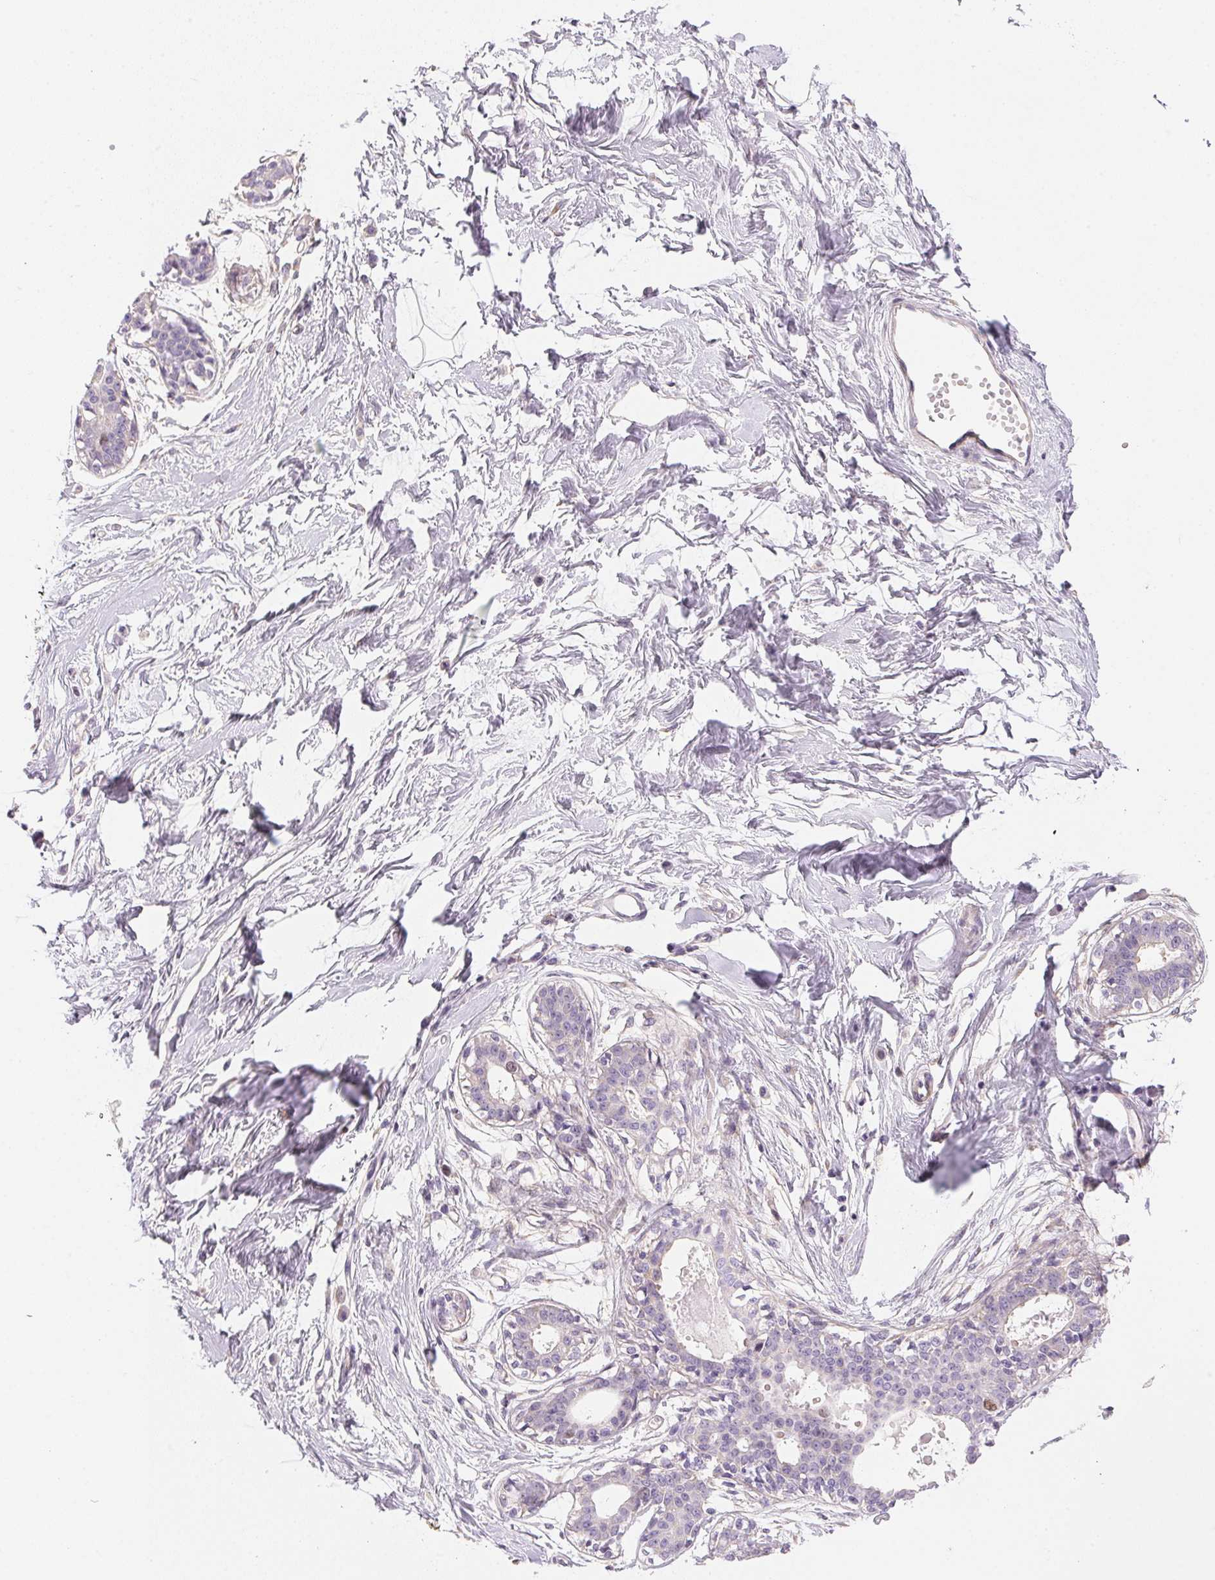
{"staining": {"intensity": "negative", "quantity": "none", "location": "none"}, "tissue": "breast", "cell_type": "Adipocytes", "image_type": "normal", "snomed": [{"axis": "morphology", "description": "Normal tissue, NOS"}, {"axis": "topography", "description": "Breast"}], "caption": "High magnification brightfield microscopy of normal breast stained with DAB (3,3'-diaminobenzidine) (brown) and counterstained with hematoxylin (blue): adipocytes show no significant positivity. Nuclei are stained in blue.", "gene": "SMTN", "patient": {"sex": "female", "age": 45}}